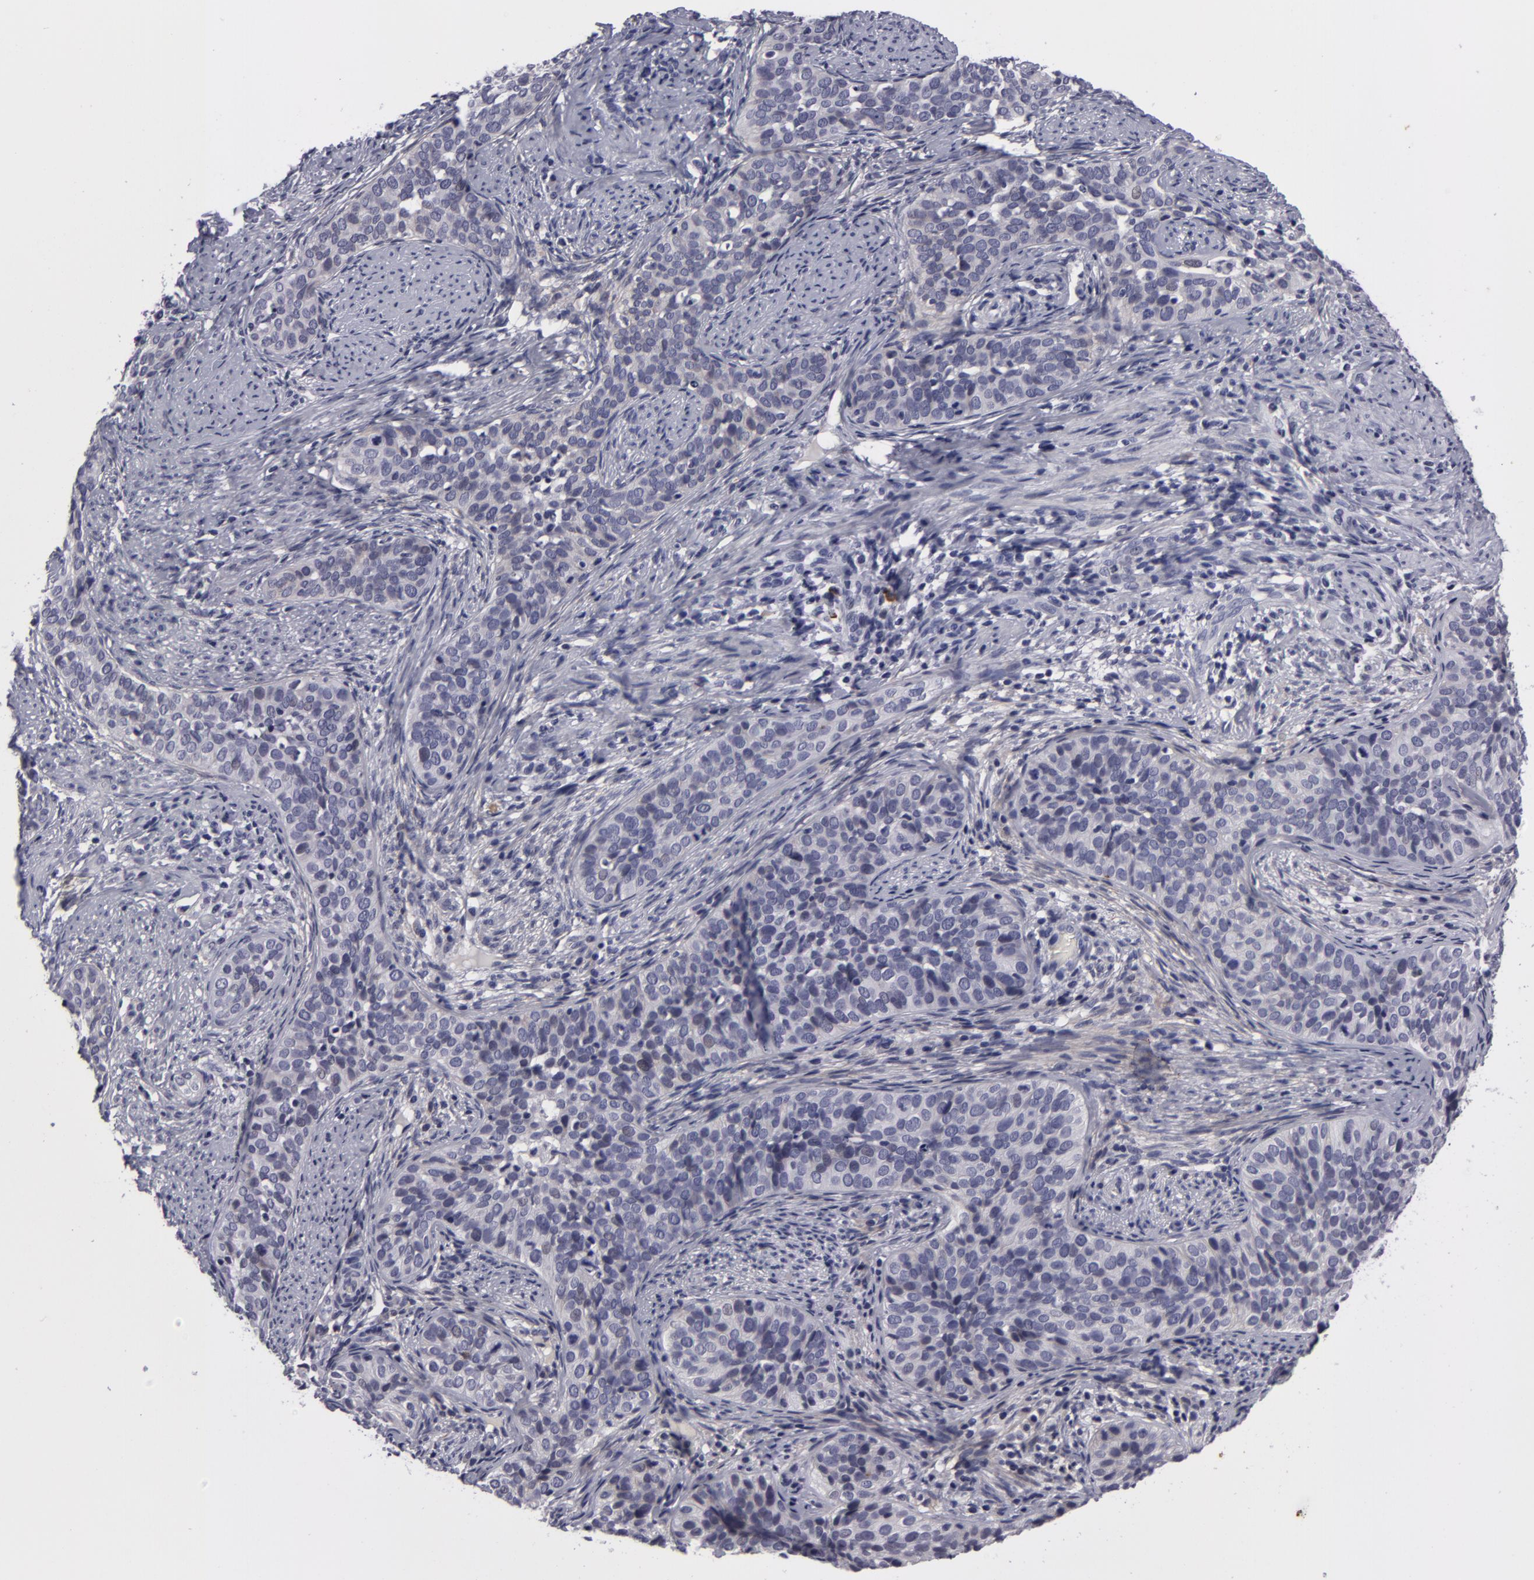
{"staining": {"intensity": "negative", "quantity": "none", "location": "none"}, "tissue": "cervical cancer", "cell_type": "Tumor cells", "image_type": "cancer", "snomed": [{"axis": "morphology", "description": "Squamous cell carcinoma, NOS"}, {"axis": "topography", "description": "Cervix"}], "caption": "Tumor cells are negative for protein expression in human cervical cancer (squamous cell carcinoma).", "gene": "NLGN4X", "patient": {"sex": "female", "age": 31}}